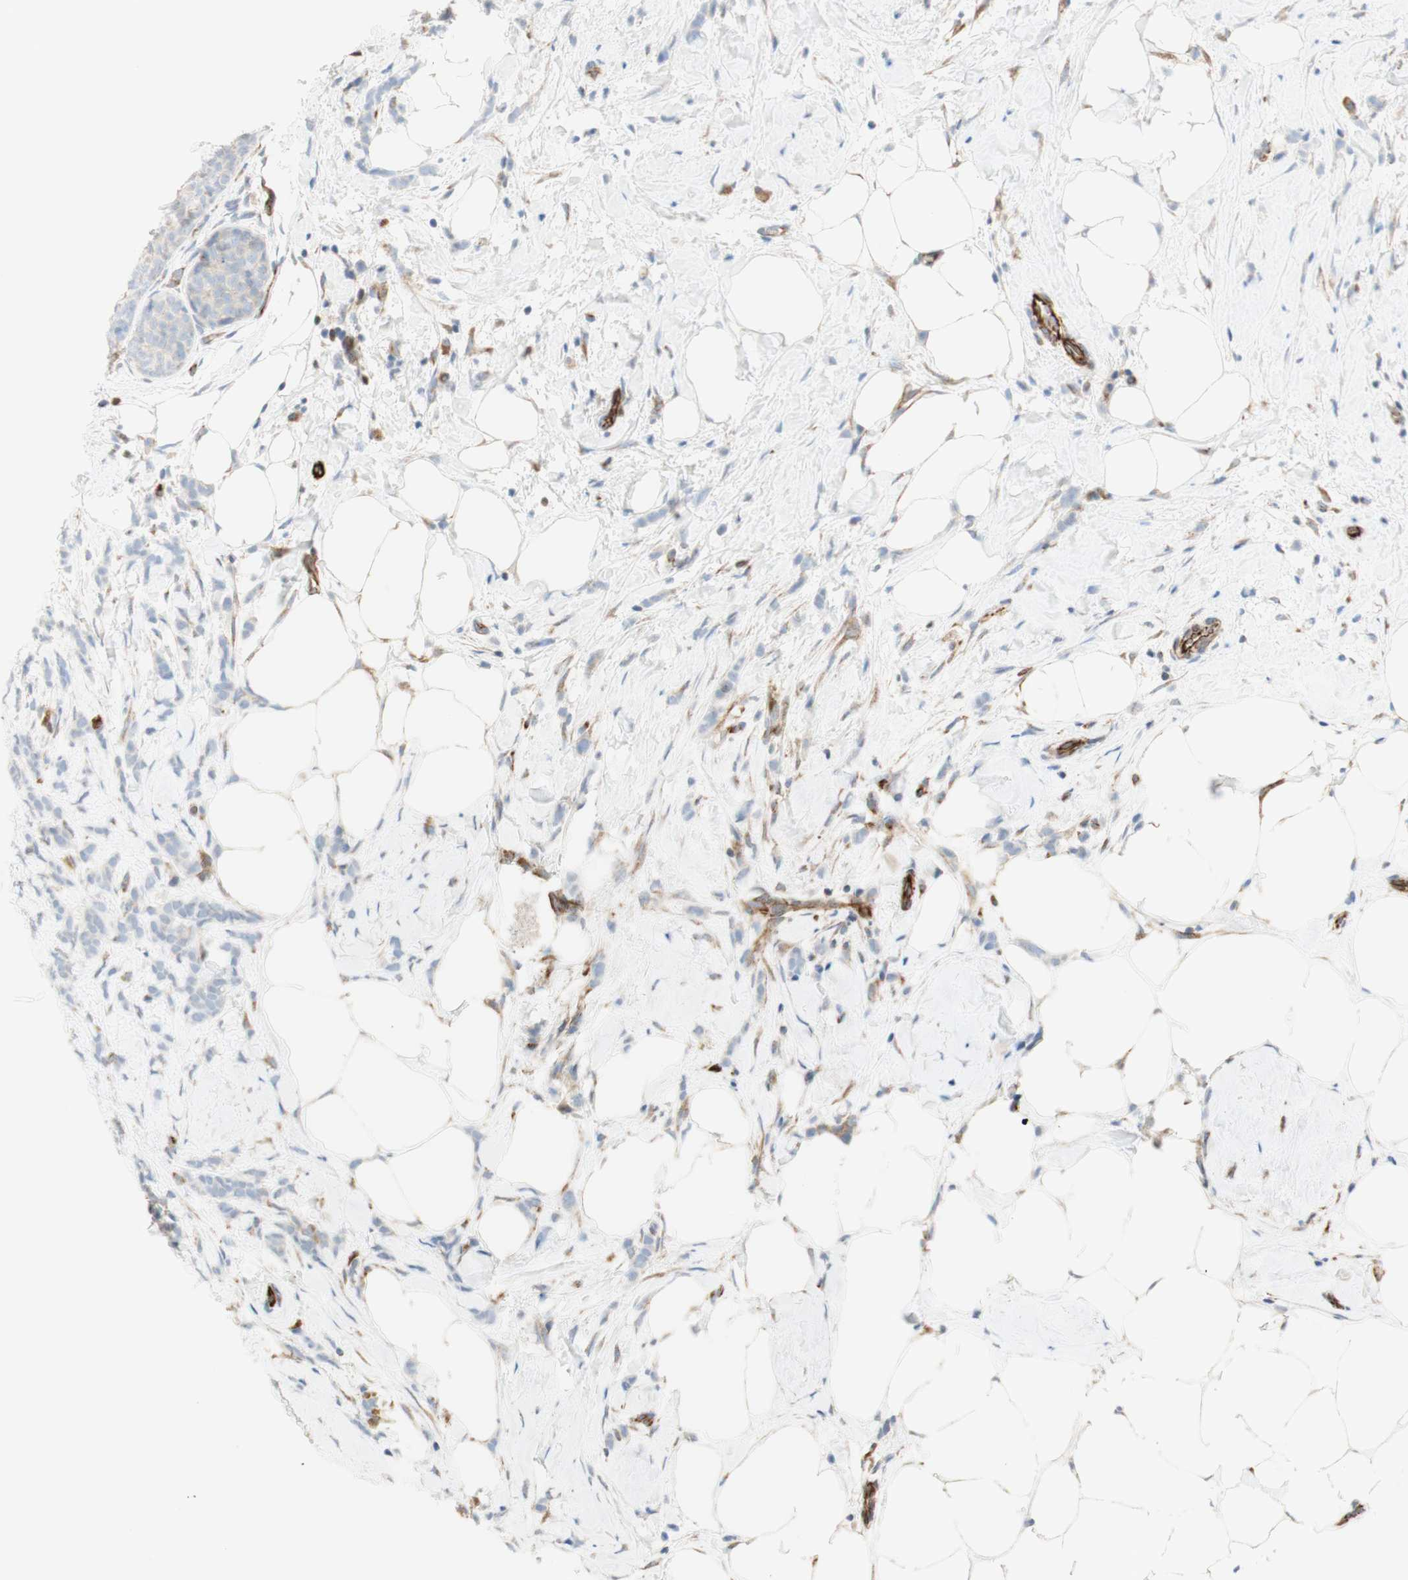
{"staining": {"intensity": "negative", "quantity": "none", "location": "none"}, "tissue": "breast cancer", "cell_type": "Tumor cells", "image_type": "cancer", "snomed": [{"axis": "morphology", "description": "Lobular carcinoma, in situ"}, {"axis": "morphology", "description": "Lobular carcinoma"}, {"axis": "topography", "description": "Breast"}], "caption": "High magnification brightfield microscopy of breast cancer (lobular carcinoma in situ) stained with DAB (3,3'-diaminobenzidine) (brown) and counterstained with hematoxylin (blue): tumor cells show no significant positivity.", "gene": "POU2AF1", "patient": {"sex": "female", "age": 41}}